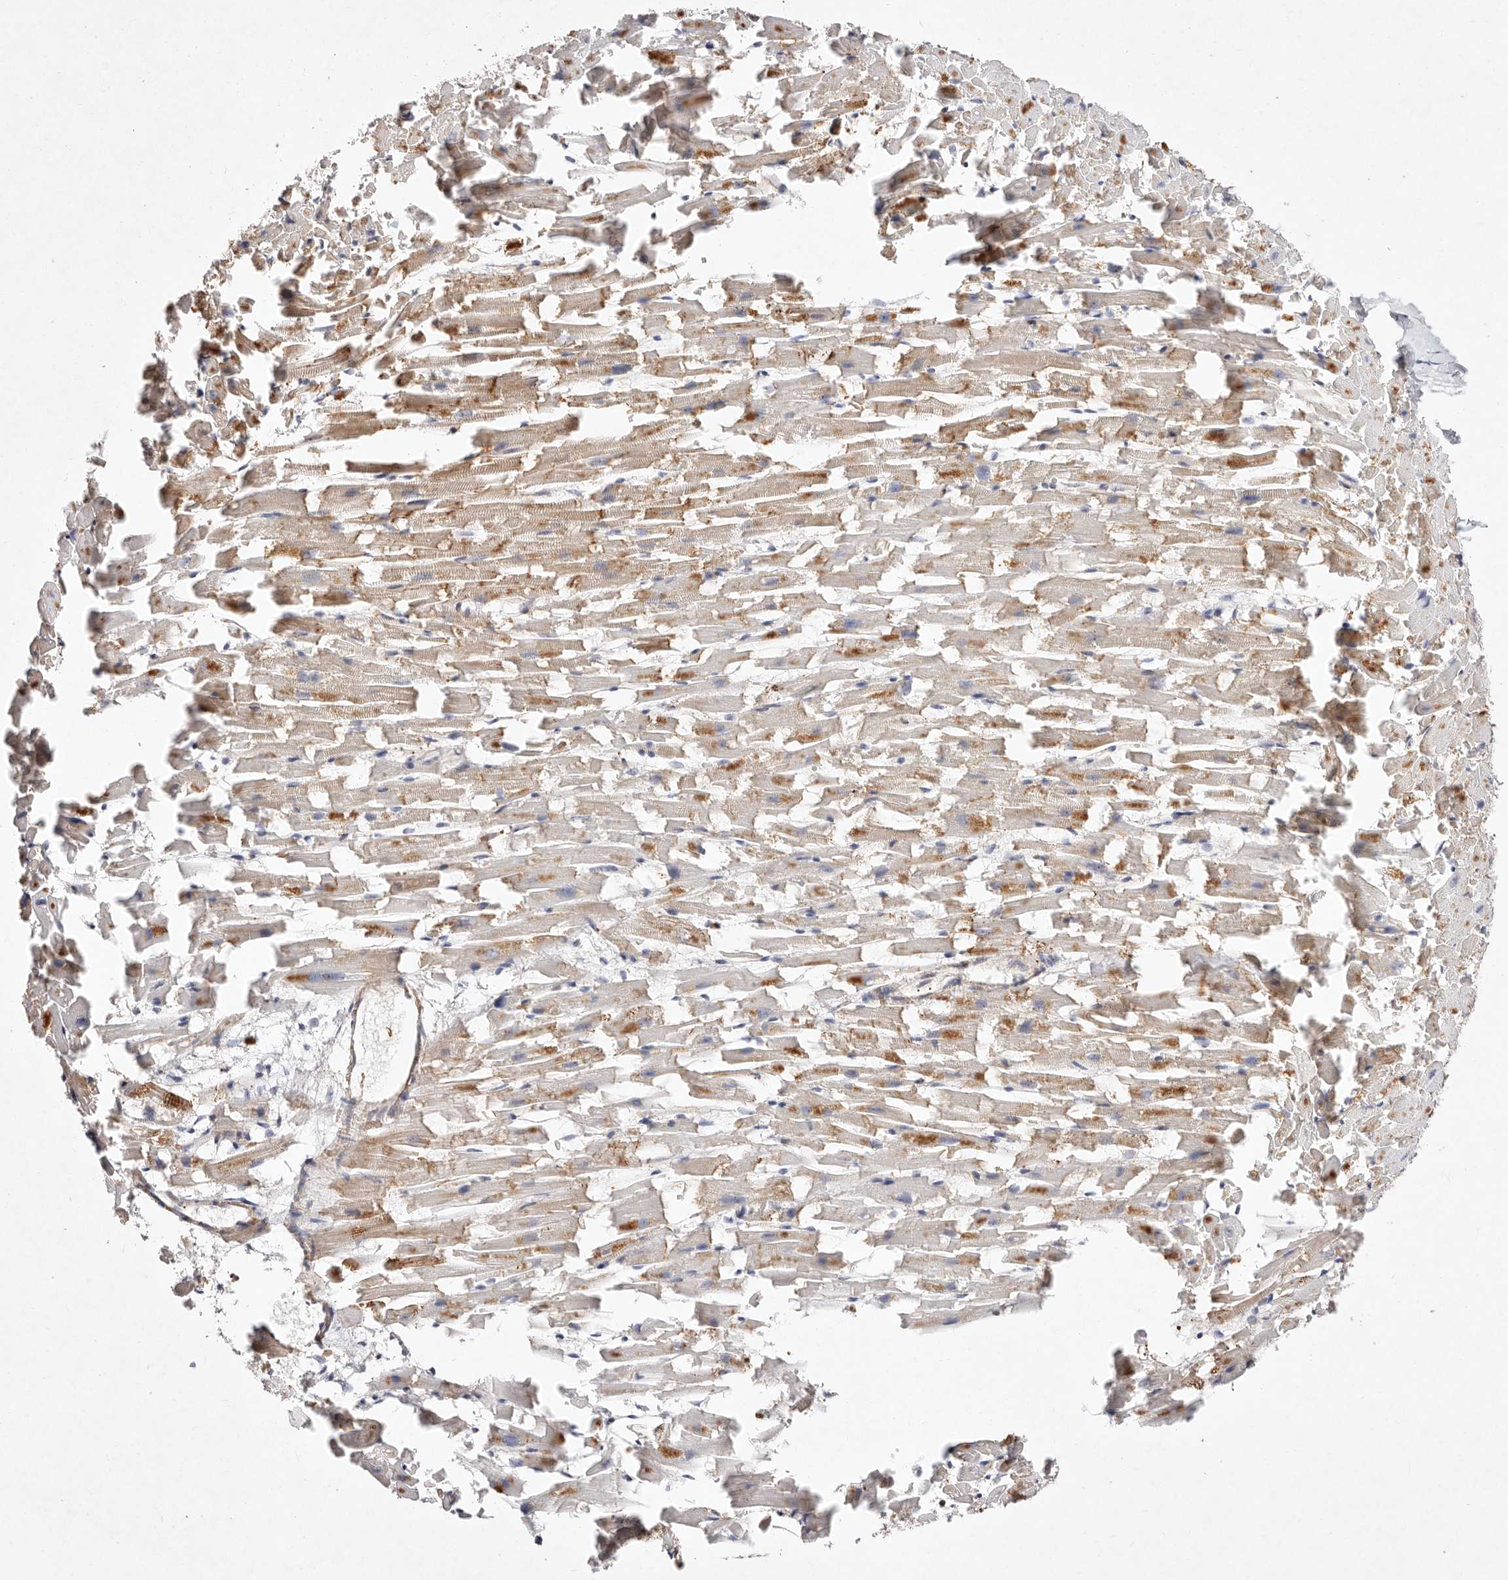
{"staining": {"intensity": "moderate", "quantity": "25%-75%", "location": "cytoplasmic/membranous"}, "tissue": "heart muscle", "cell_type": "Cardiomyocytes", "image_type": "normal", "snomed": [{"axis": "morphology", "description": "Normal tissue, NOS"}, {"axis": "topography", "description": "Heart"}], "caption": "Immunohistochemistry (IHC) of unremarkable heart muscle demonstrates medium levels of moderate cytoplasmic/membranous staining in about 25%-75% of cardiomyocytes.", "gene": "MTMR11", "patient": {"sex": "female", "age": 64}}